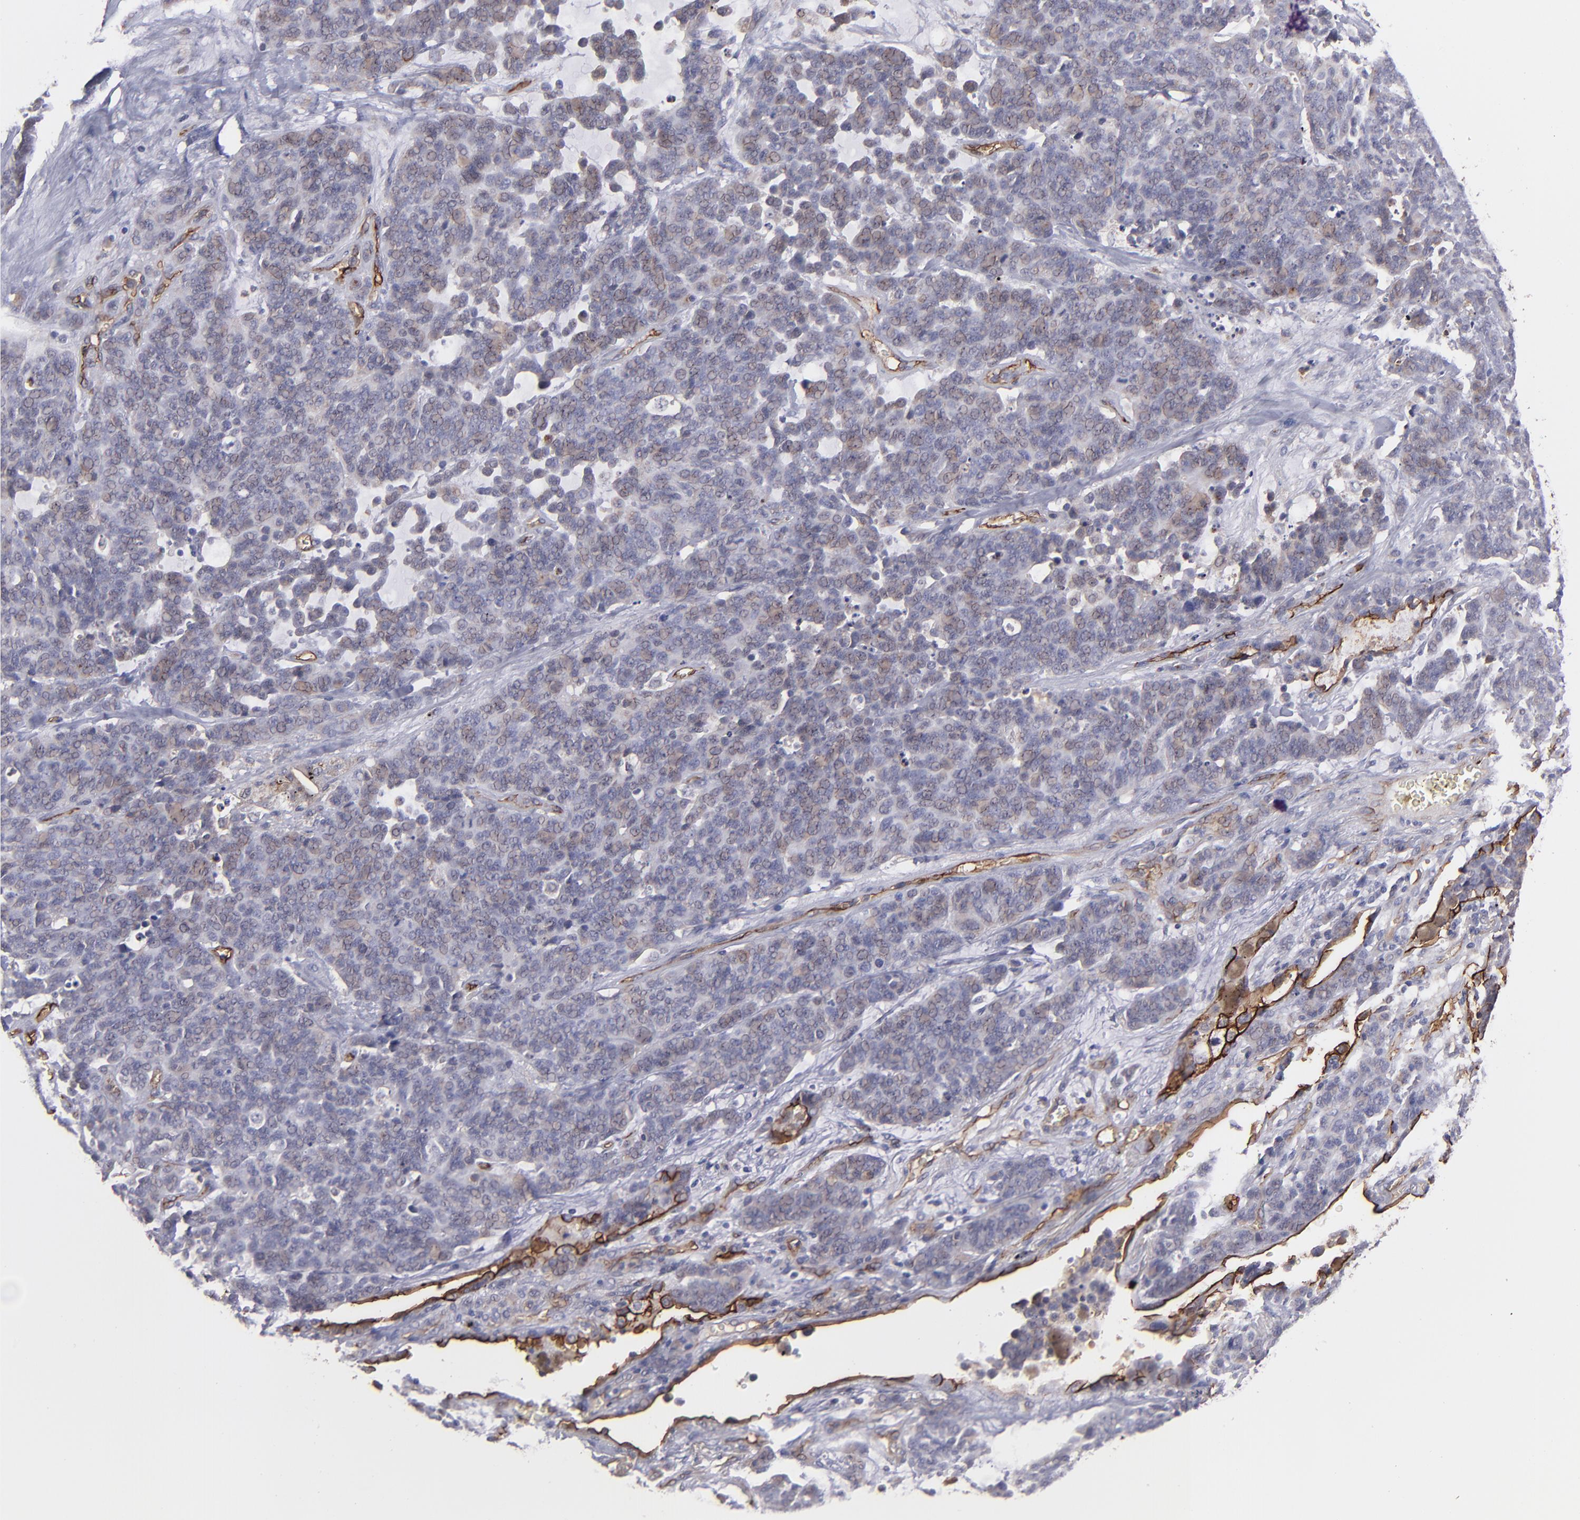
{"staining": {"intensity": "negative", "quantity": "none", "location": "none"}, "tissue": "lung cancer", "cell_type": "Tumor cells", "image_type": "cancer", "snomed": [{"axis": "morphology", "description": "Neoplasm, malignant, NOS"}, {"axis": "topography", "description": "Lung"}], "caption": "Immunohistochemistry (IHC) image of neoplastic tissue: human lung cancer (malignant neoplasm) stained with DAB reveals no significant protein staining in tumor cells.", "gene": "ICAM1", "patient": {"sex": "female", "age": 58}}